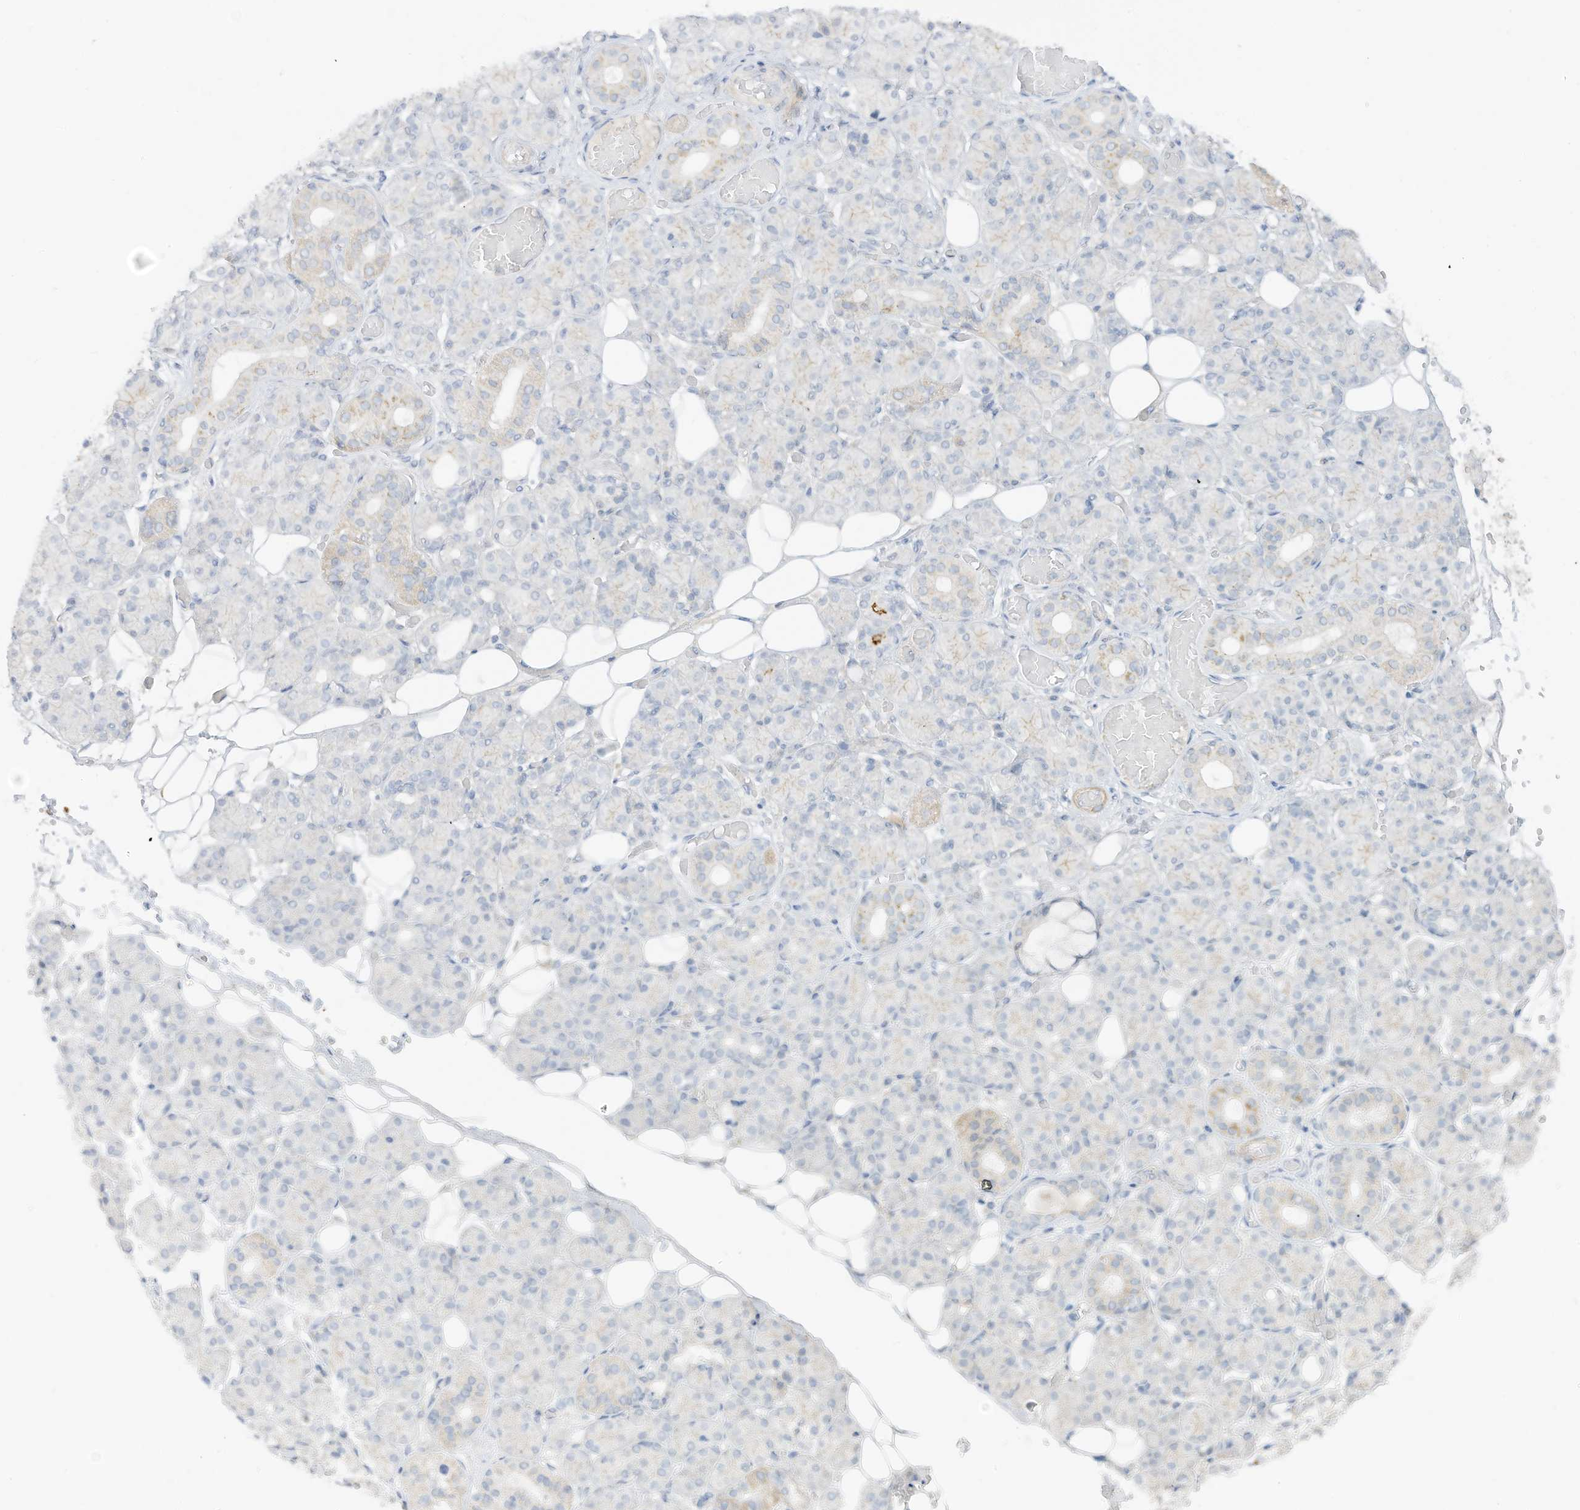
{"staining": {"intensity": "weak", "quantity": "25%-75%", "location": "cytoplasmic/membranous"}, "tissue": "salivary gland", "cell_type": "Glandular cells", "image_type": "normal", "snomed": [{"axis": "morphology", "description": "Normal tissue, NOS"}, {"axis": "topography", "description": "Salivary gland"}], "caption": "This is an image of IHC staining of unremarkable salivary gland, which shows weak expression in the cytoplasmic/membranous of glandular cells.", "gene": "C11orf87", "patient": {"sex": "male", "age": 63}}